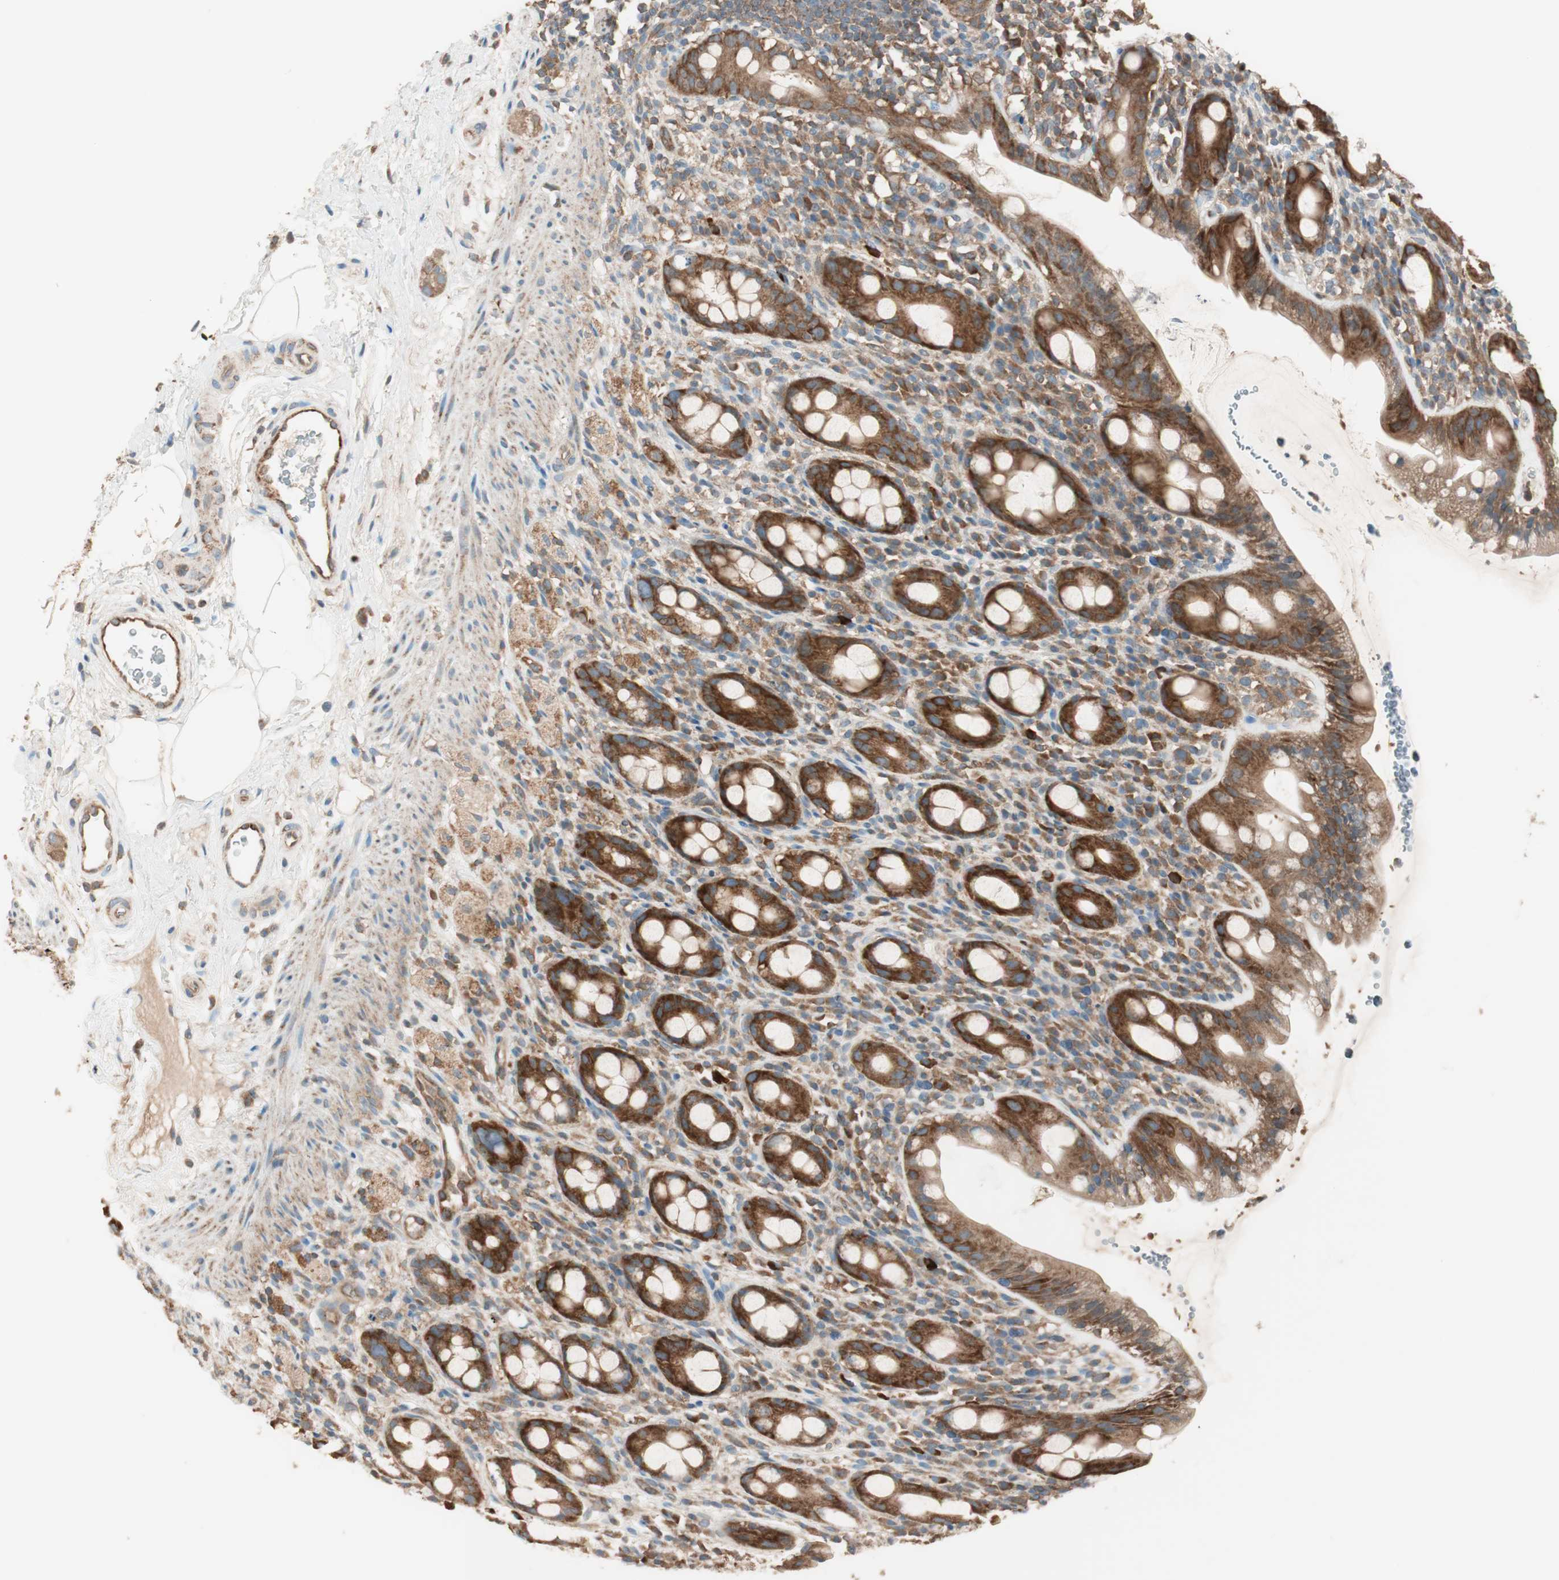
{"staining": {"intensity": "strong", "quantity": ">75%", "location": "cytoplasmic/membranous"}, "tissue": "rectum", "cell_type": "Glandular cells", "image_type": "normal", "snomed": [{"axis": "morphology", "description": "Normal tissue, NOS"}, {"axis": "topography", "description": "Rectum"}], "caption": "A micrograph of rectum stained for a protein demonstrates strong cytoplasmic/membranous brown staining in glandular cells.", "gene": "CC2D1A", "patient": {"sex": "male", "age": 44}}